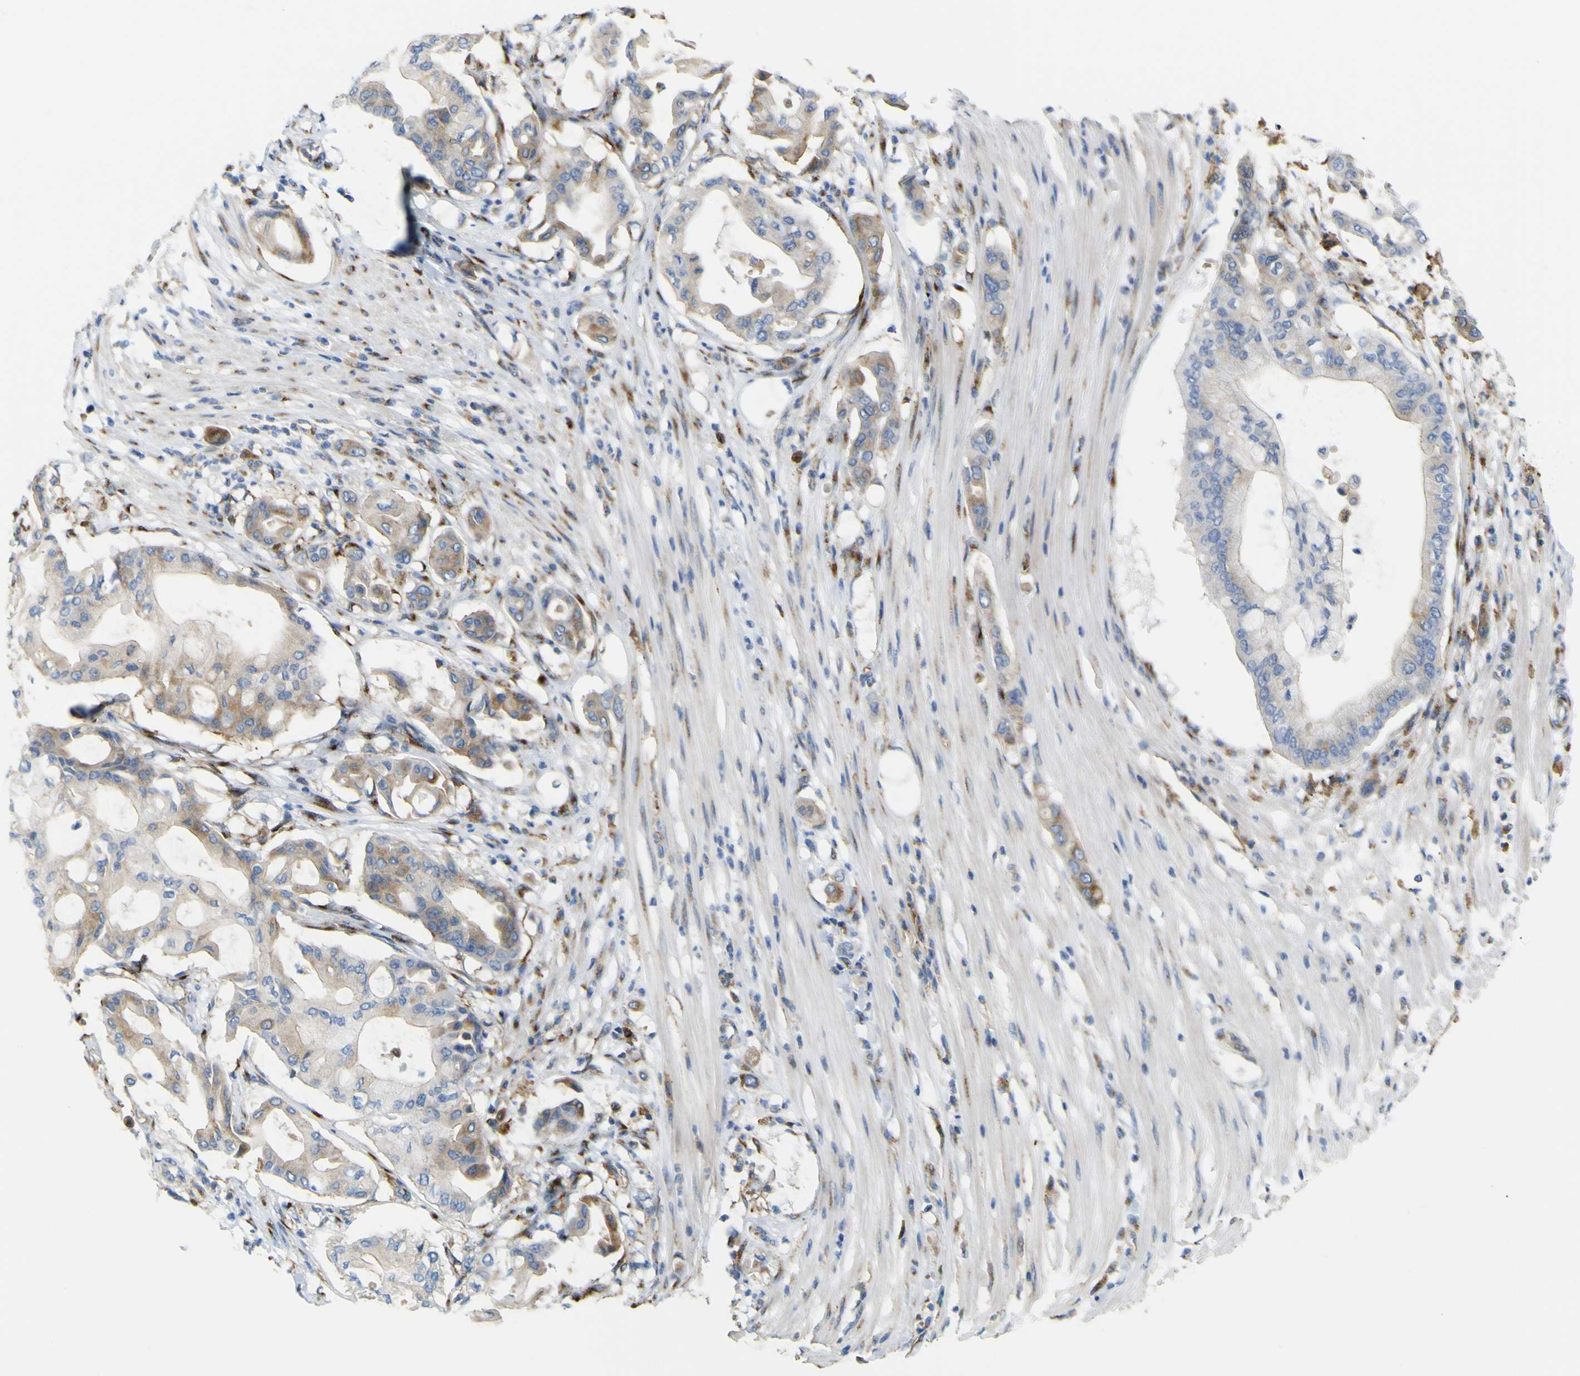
{"staining": {"intensity": "weak", "quantity": ">75%", "location": "cytoplasmic/membranous"}, "tissue": "pancreatic cancer", "cell_type": "Tumor cells", "image_type": "cancer", "snomed": [{"axis": "morphology", "description": "Adenocarcinoma, NOS"}, {"axis": "morphology", "description": "Adenocarcinoma, metastatic, NOS"}, {"axis": "topography", "description": "Lymph node"}, {"axis": "topography", "description": "Pancreas"}, {"axis": "topography", "description": "Duodenum"}], "caption": "Immunohistochemistry histopathology image of neoplastic tissue: pancreatic cancer stained using immunohistochemistry shows low levels of weak protein expression localized specifically in the cytoplasmic/membranous of tumor cells, appearing as a cytoplasmic/membranous brown color.", "gene": "IGF2R", "patient": {"sex": "female", "age": 64}}